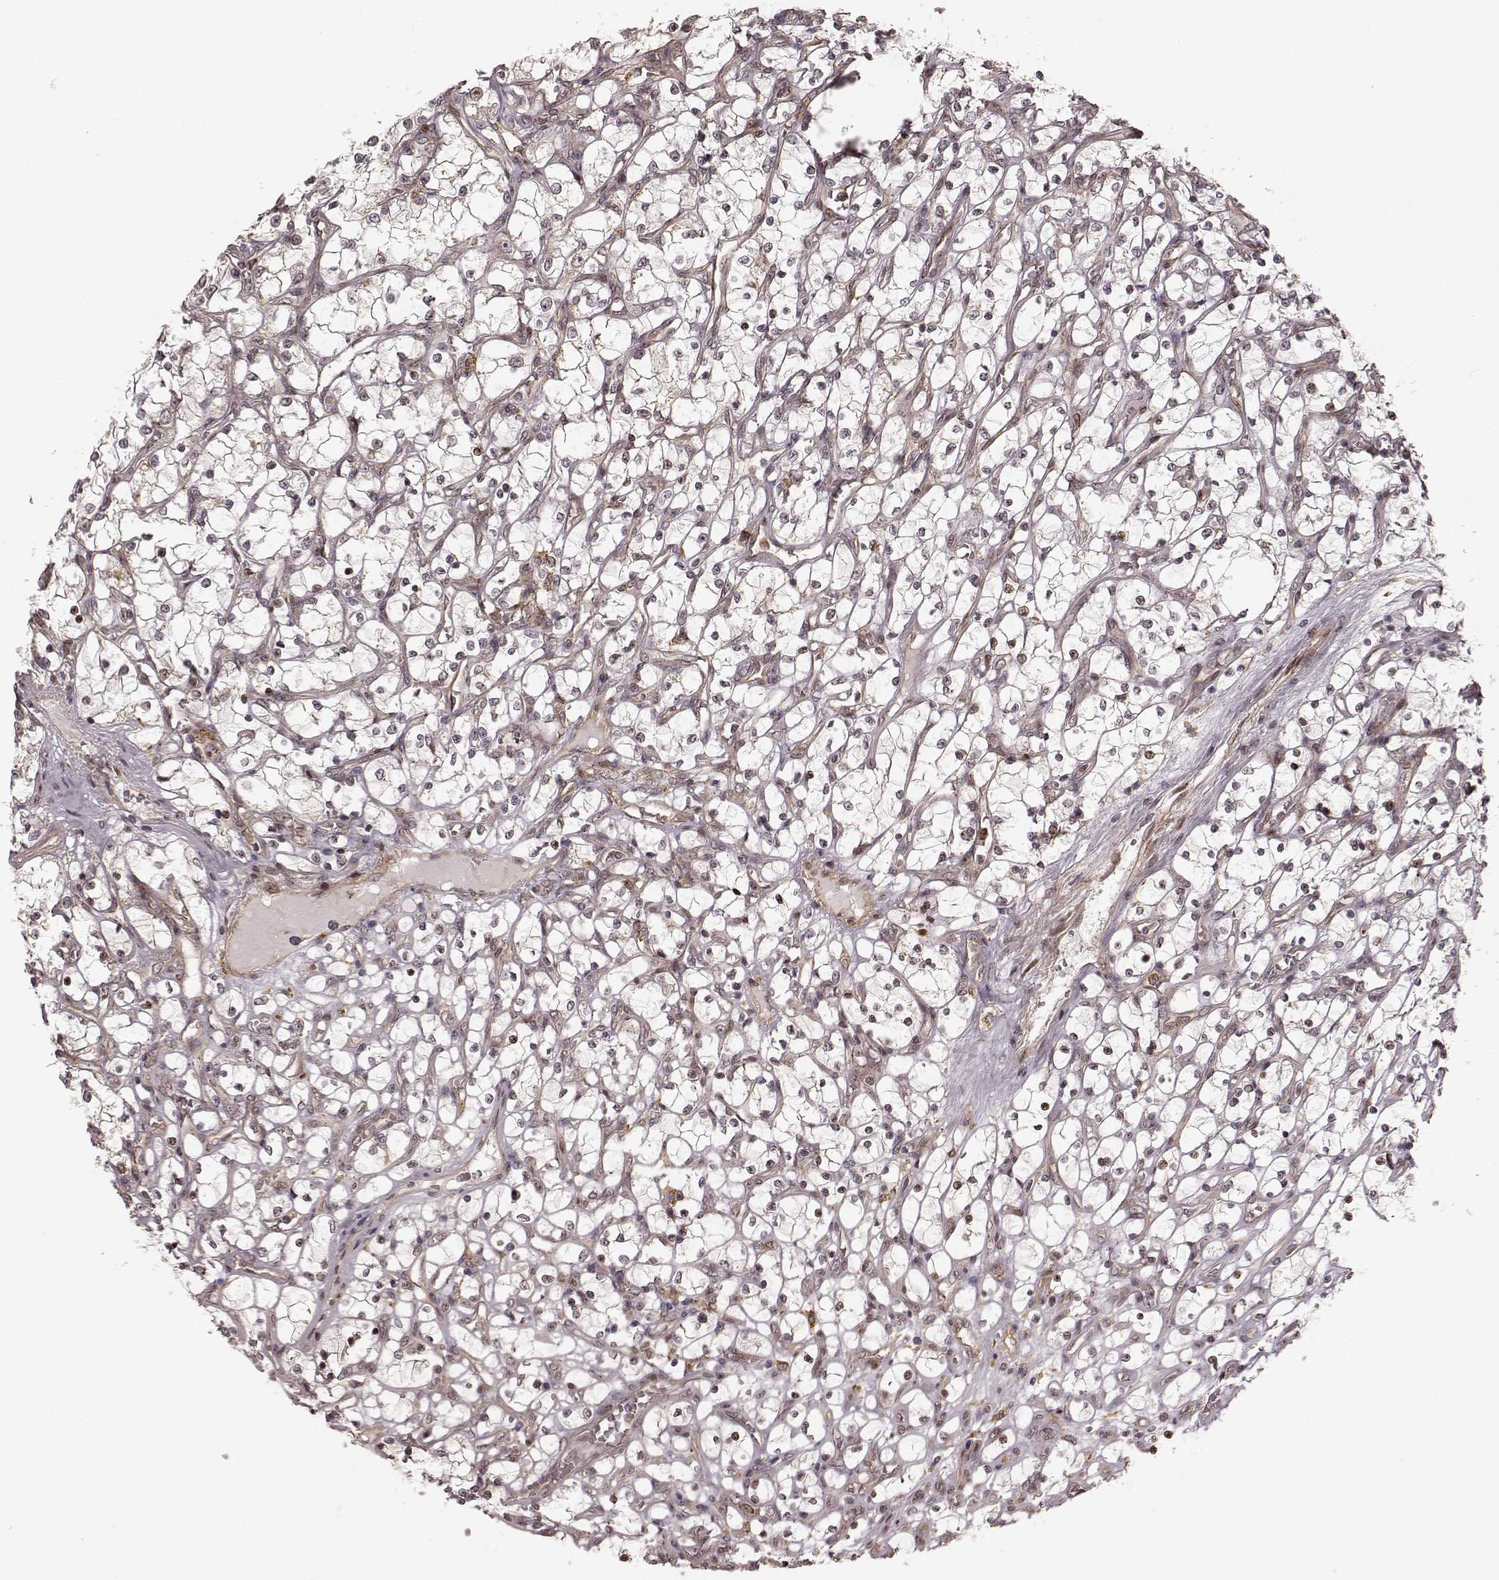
{"staining": {"intensity": "negative", "quantity": "none", "location": "none"}, "tissue": "renal cancer", "cell_type": "Tumor cells", "image_type": "cancer", "snomed": [{"axis": "morphology", "description": "Adenocarcinoma, NOS"}, {"axis": "topography", "description": "Kidney"}], "caption": "Immunohistochemical staining of human renal cancer displays no significant expression in tumor cells.", "gene": "SLC12A9", "patient": {"sex": "female", "age": 69}}